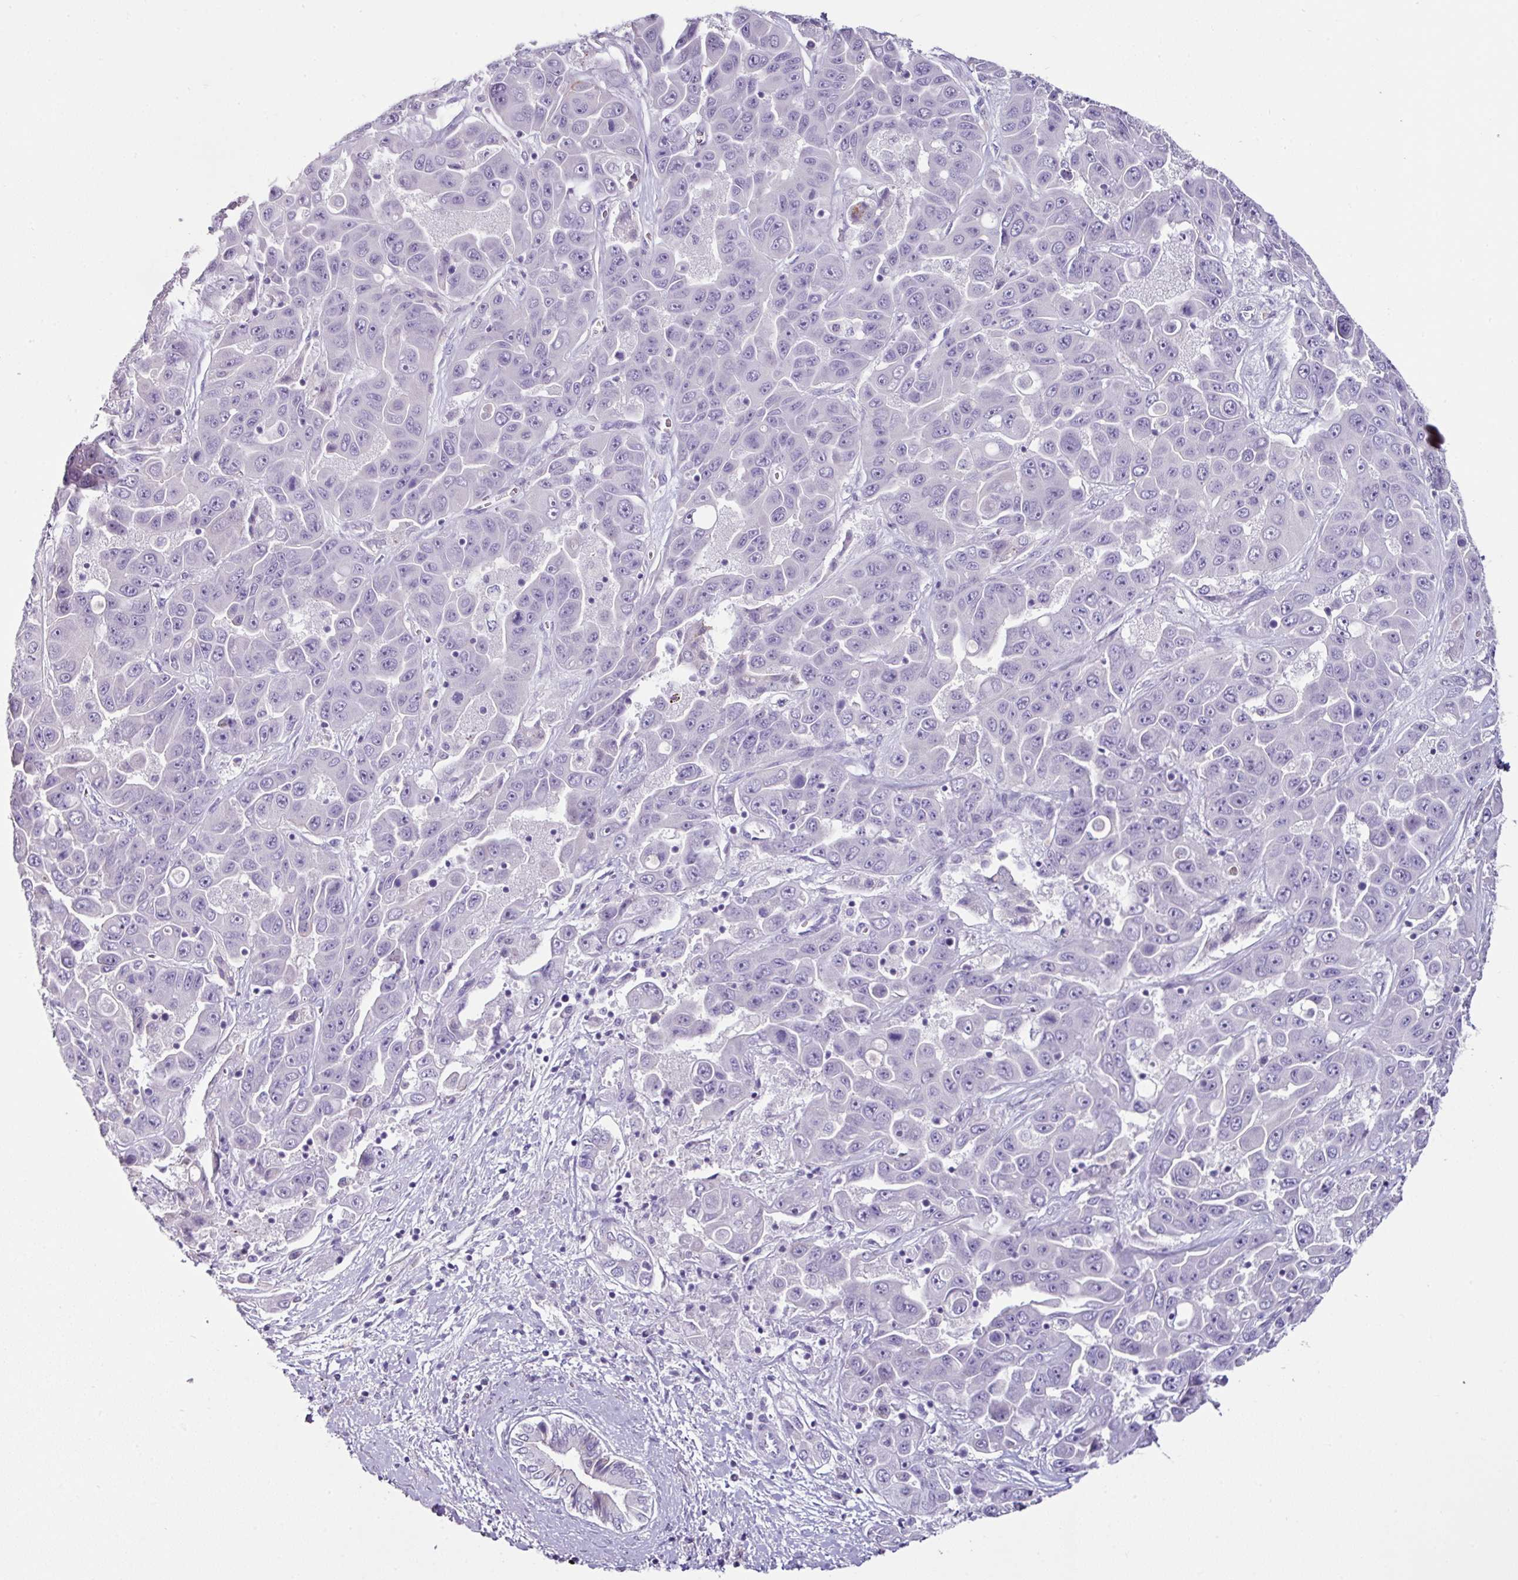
{"staining": {"intensity": "negative", "quantity": "none", "location": "none"}, "tissue": "liver cancer", "cell_type": "Tumor cells", "image_type": "cancer", "snomed": [{"axis": "morphology", "description": "Cholangiocarcinoma"}, {"axis": "topography", "description": "Liver"}], "caption": "Liver cholangiocarcinoma was stained to show a protein in brown. There is no significant staining in tumor cells. Nuclei are stained in blue.", "gene": "GLP2R", "patient": {"sex": "female", "age": 52}}